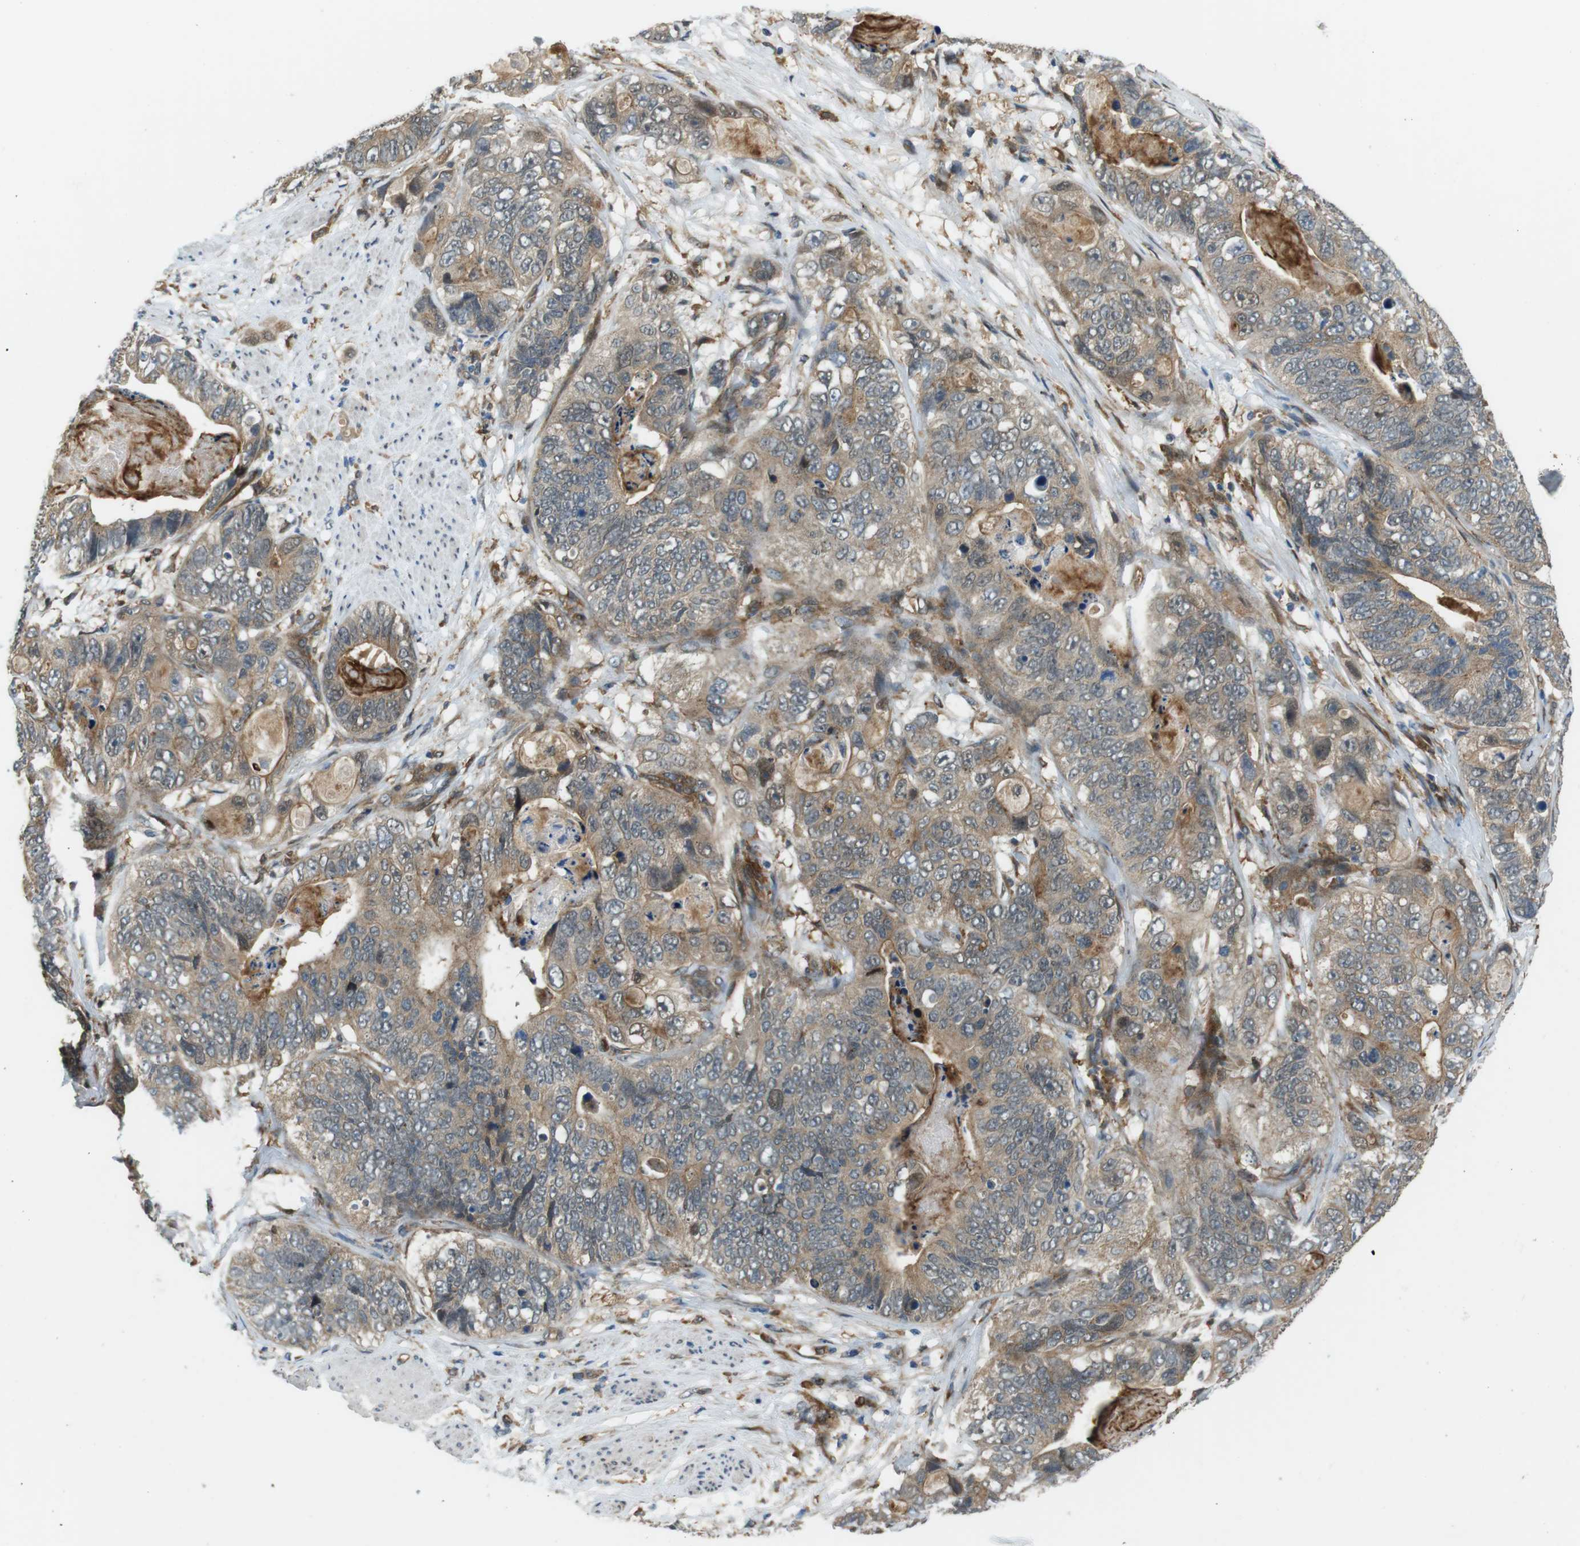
{"staining": {"intensity": "moderate", "quantity": ">75%", "location": "cytoplasmic/membranous"}, "tissue": "stomach cancer", "cell_type": "Tumor cells", "image_type": "cancer", "snomed": [{"axis": "morphology", "description": "Adenocarcinoma, NOS"}, {"axis": "topography", "description": "Stomach"}], "caption": "Immunohistochemical staining of stomach cancer demonstrates moderate cytoplasmic/membranous protein staining in about >75% of tumor cells. Using DAB (brown) and hematoxylin (blue) stains, captured at high magnification using brightfield microscopy.", "gene": "PALD1", "patient": {"sex": "female", "age": 89}}